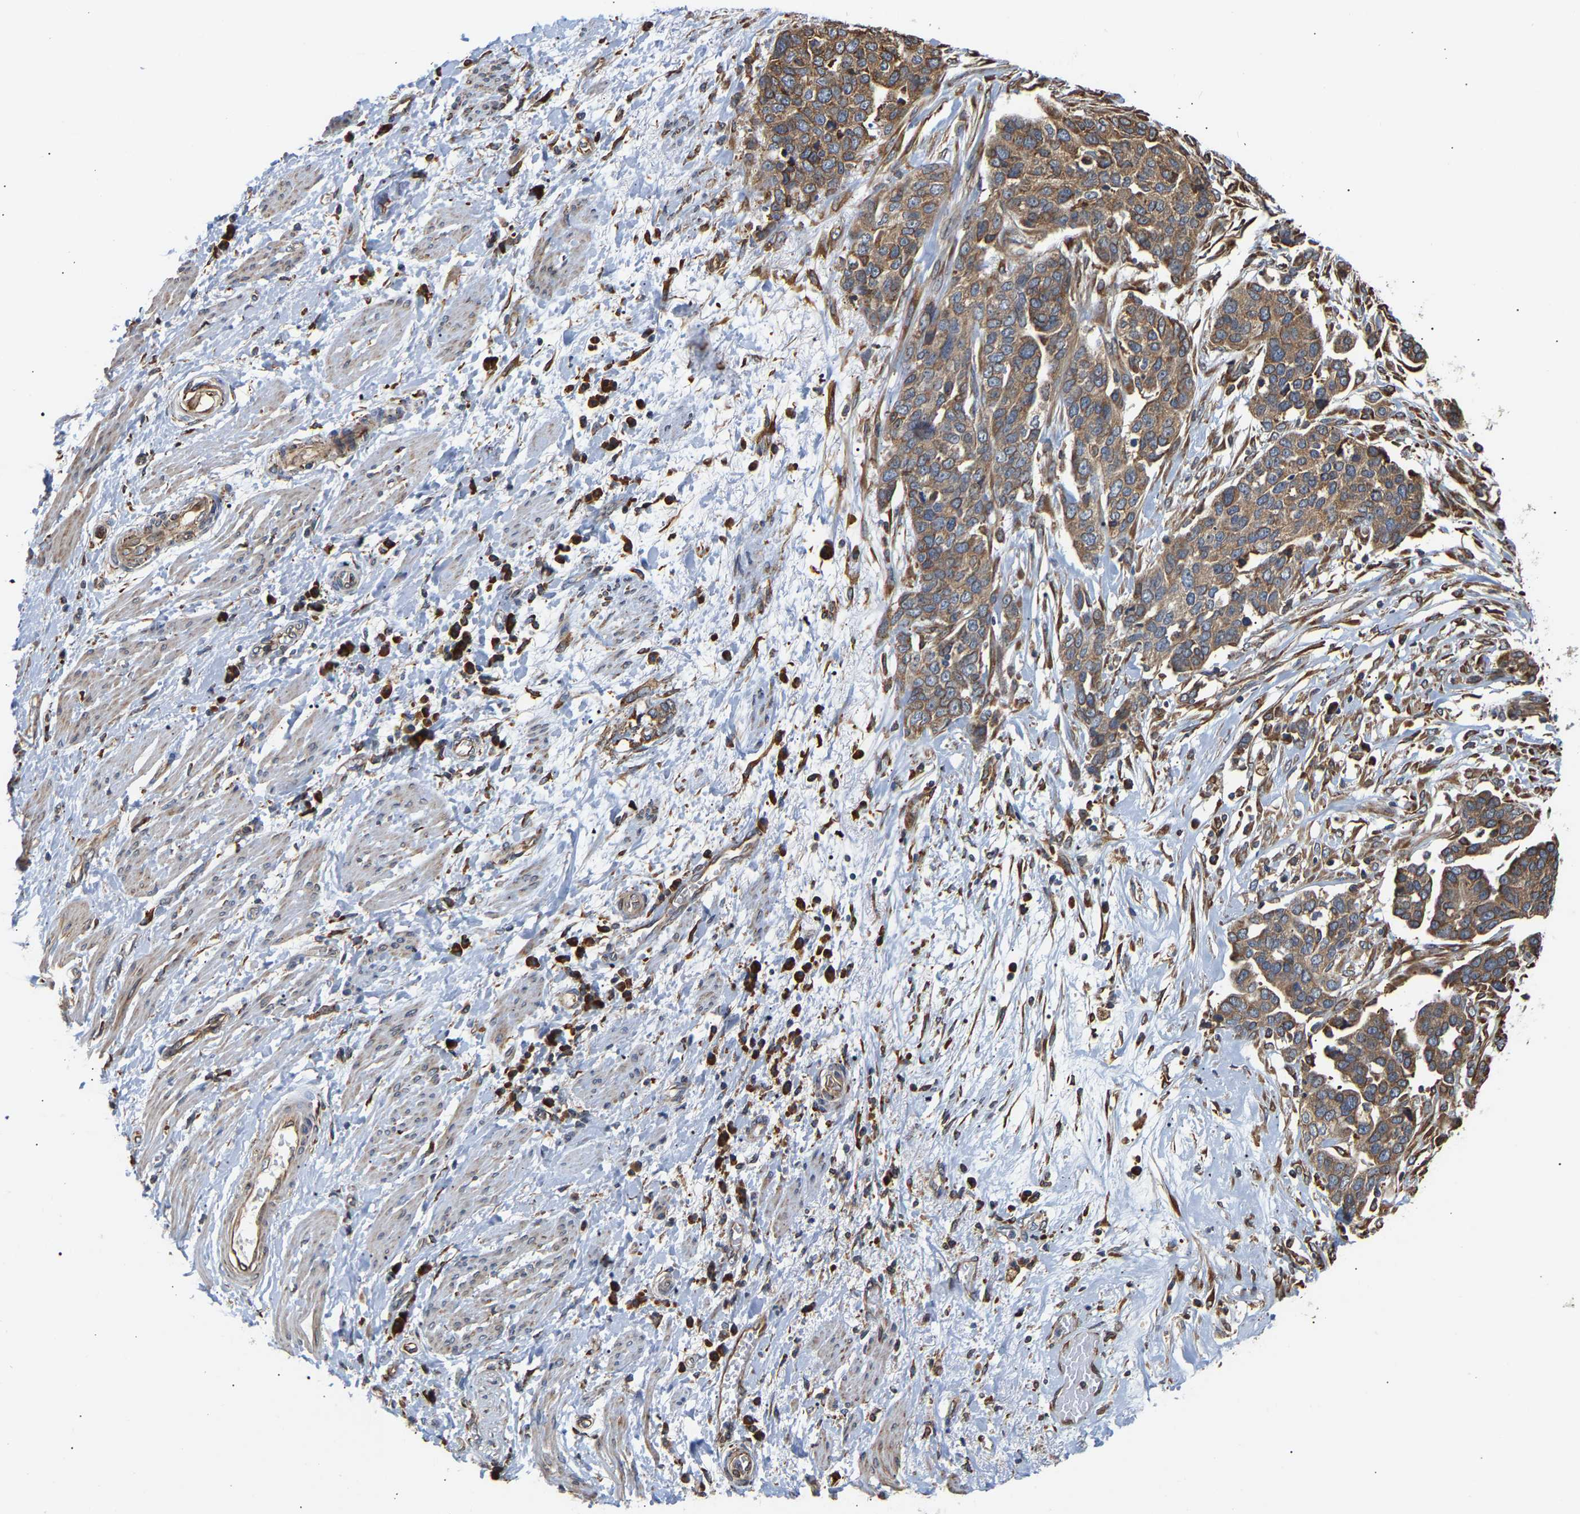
{"staining": {"intensity": "moderate", "quantity": ">75%", "location": "cytoplasmic/membranous"}, "tissue": "ovarian cancer", "cell_type": "Tumor cells", "image_type": "cancer", "snomed": [{"axis": "morphology", "description": "Cystadenocarcinoma, serous, NOS"}, {"axis": "topography", "description": "Ovary"}], "caption": "Human ovarian cancer stained with a protein marker demonstrates moderate staining in tumor cells.", "gene": "ARAP1", "patient": {"sex": "female", "age": 44}}